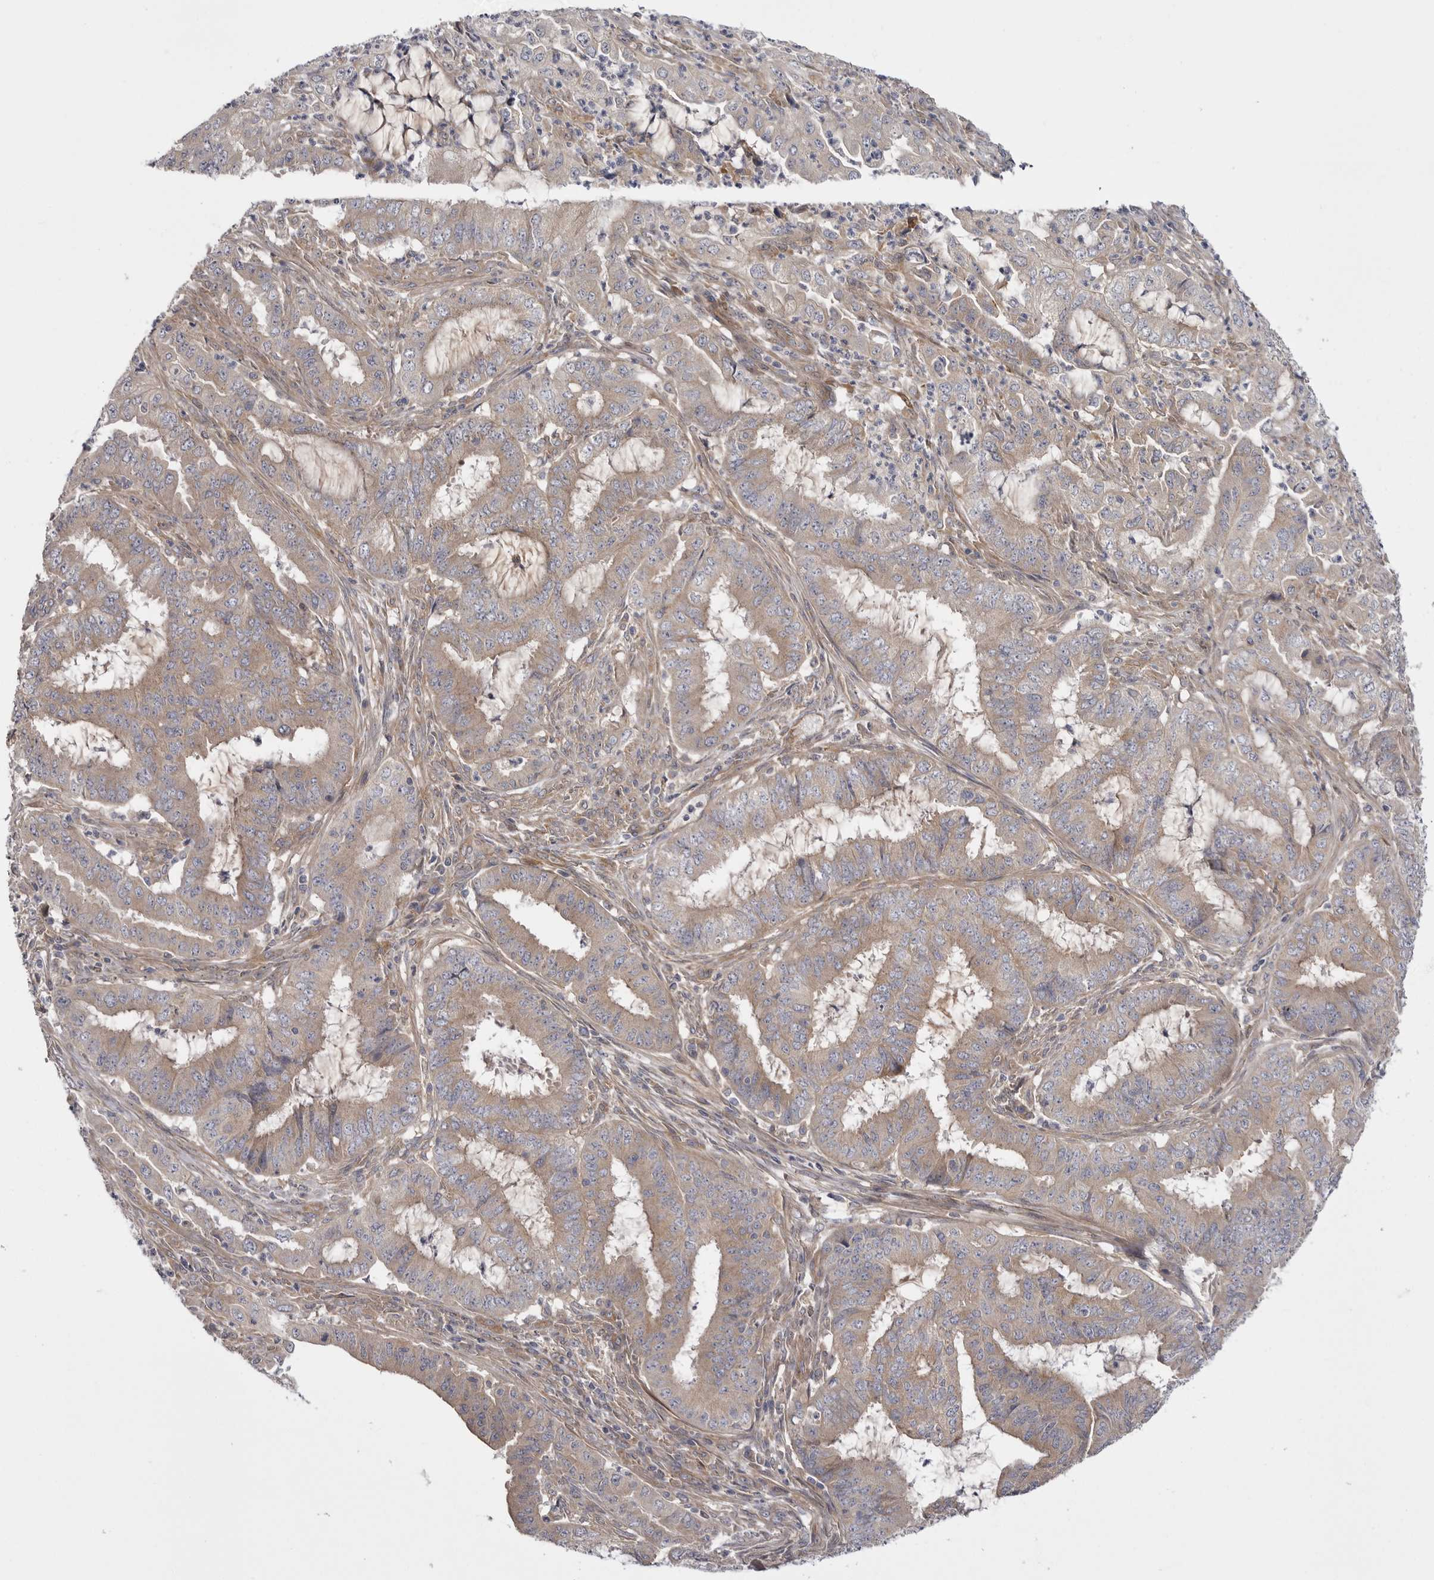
{"staining": {"intensity": "weak", "quantity": "25%-75%", "location": "cytoplasmic/membranous"}, "tissue": "endometrial cancer", "cell_type": "Tumor cells", "image_type": "cancer", "snomed": [{"axis": "morphology", "description": "Adenocarcinoma, NOS"}, {"axis": "topography", "description": "Endometrium"}], "caption": "Protein staining of endometrial cancer tissue shows weak cytoplasmic/membranous staining in approximately 25%-75% of tumor cells.", "gene": "OSBPL9", "patient": {"sex": "female", "age": 51}}